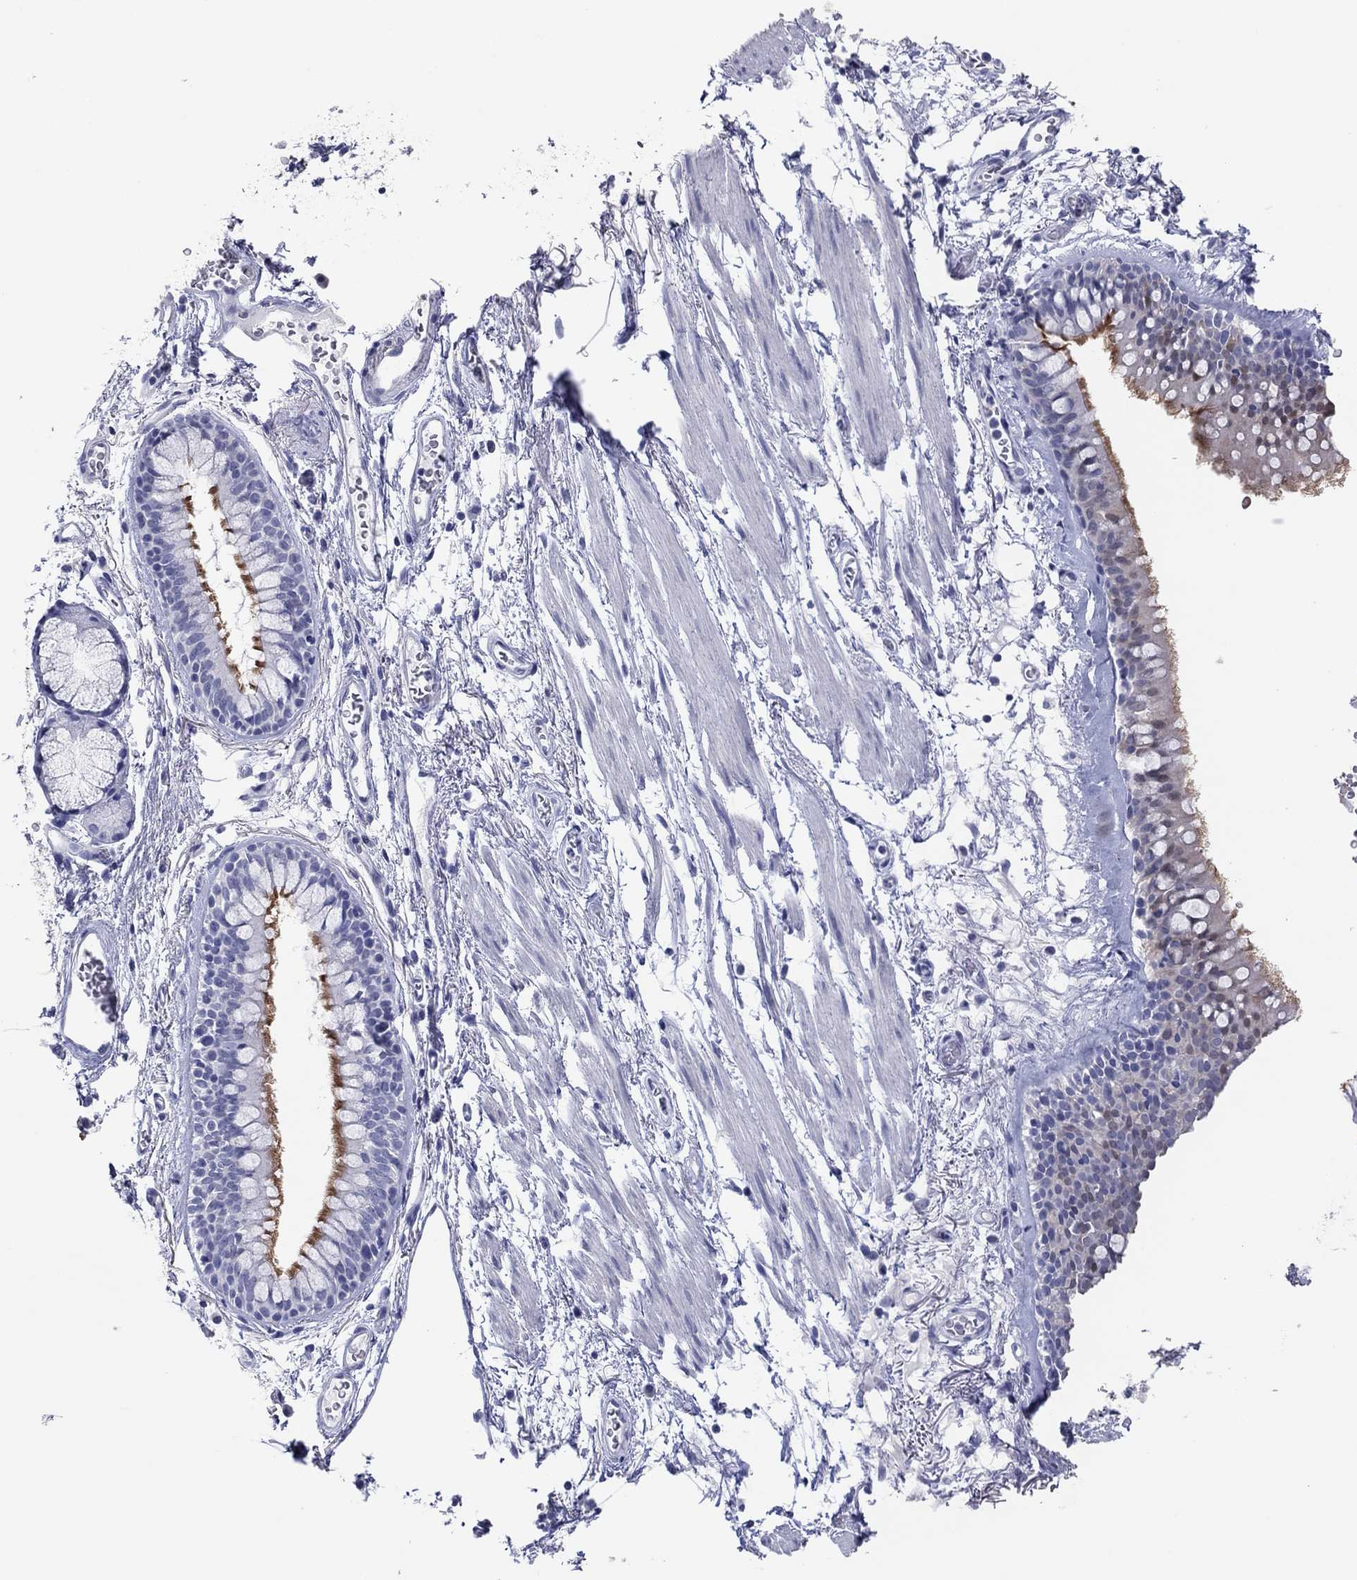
{"staining": {"intensity": "strong", "quantity": "<25%", "location": "cytoplasmic/membranous"}, "tissue": "bronchus", "cell_type": "Respiratory epithelial cells", "image_type": "normal", "snomed": [{"axis": "morphology", "description": "Normal tissue, NOS"}, {"axis": "topography", "description": "Bronchus"}, {"axis": "topography", "description": "Lung"}], "caption": "A high-resolution histopathology image shows immunohistochemistry (IHC) staining of unremarkable bronchus, which displays strong cytoplasmic/membranous positivity in about <25% of respiratory epithelial cells. (IHC, brightfield microscopy, high magnification).", "gene": "CPNE6", "patient": {"sex": "female", "age": 57}}